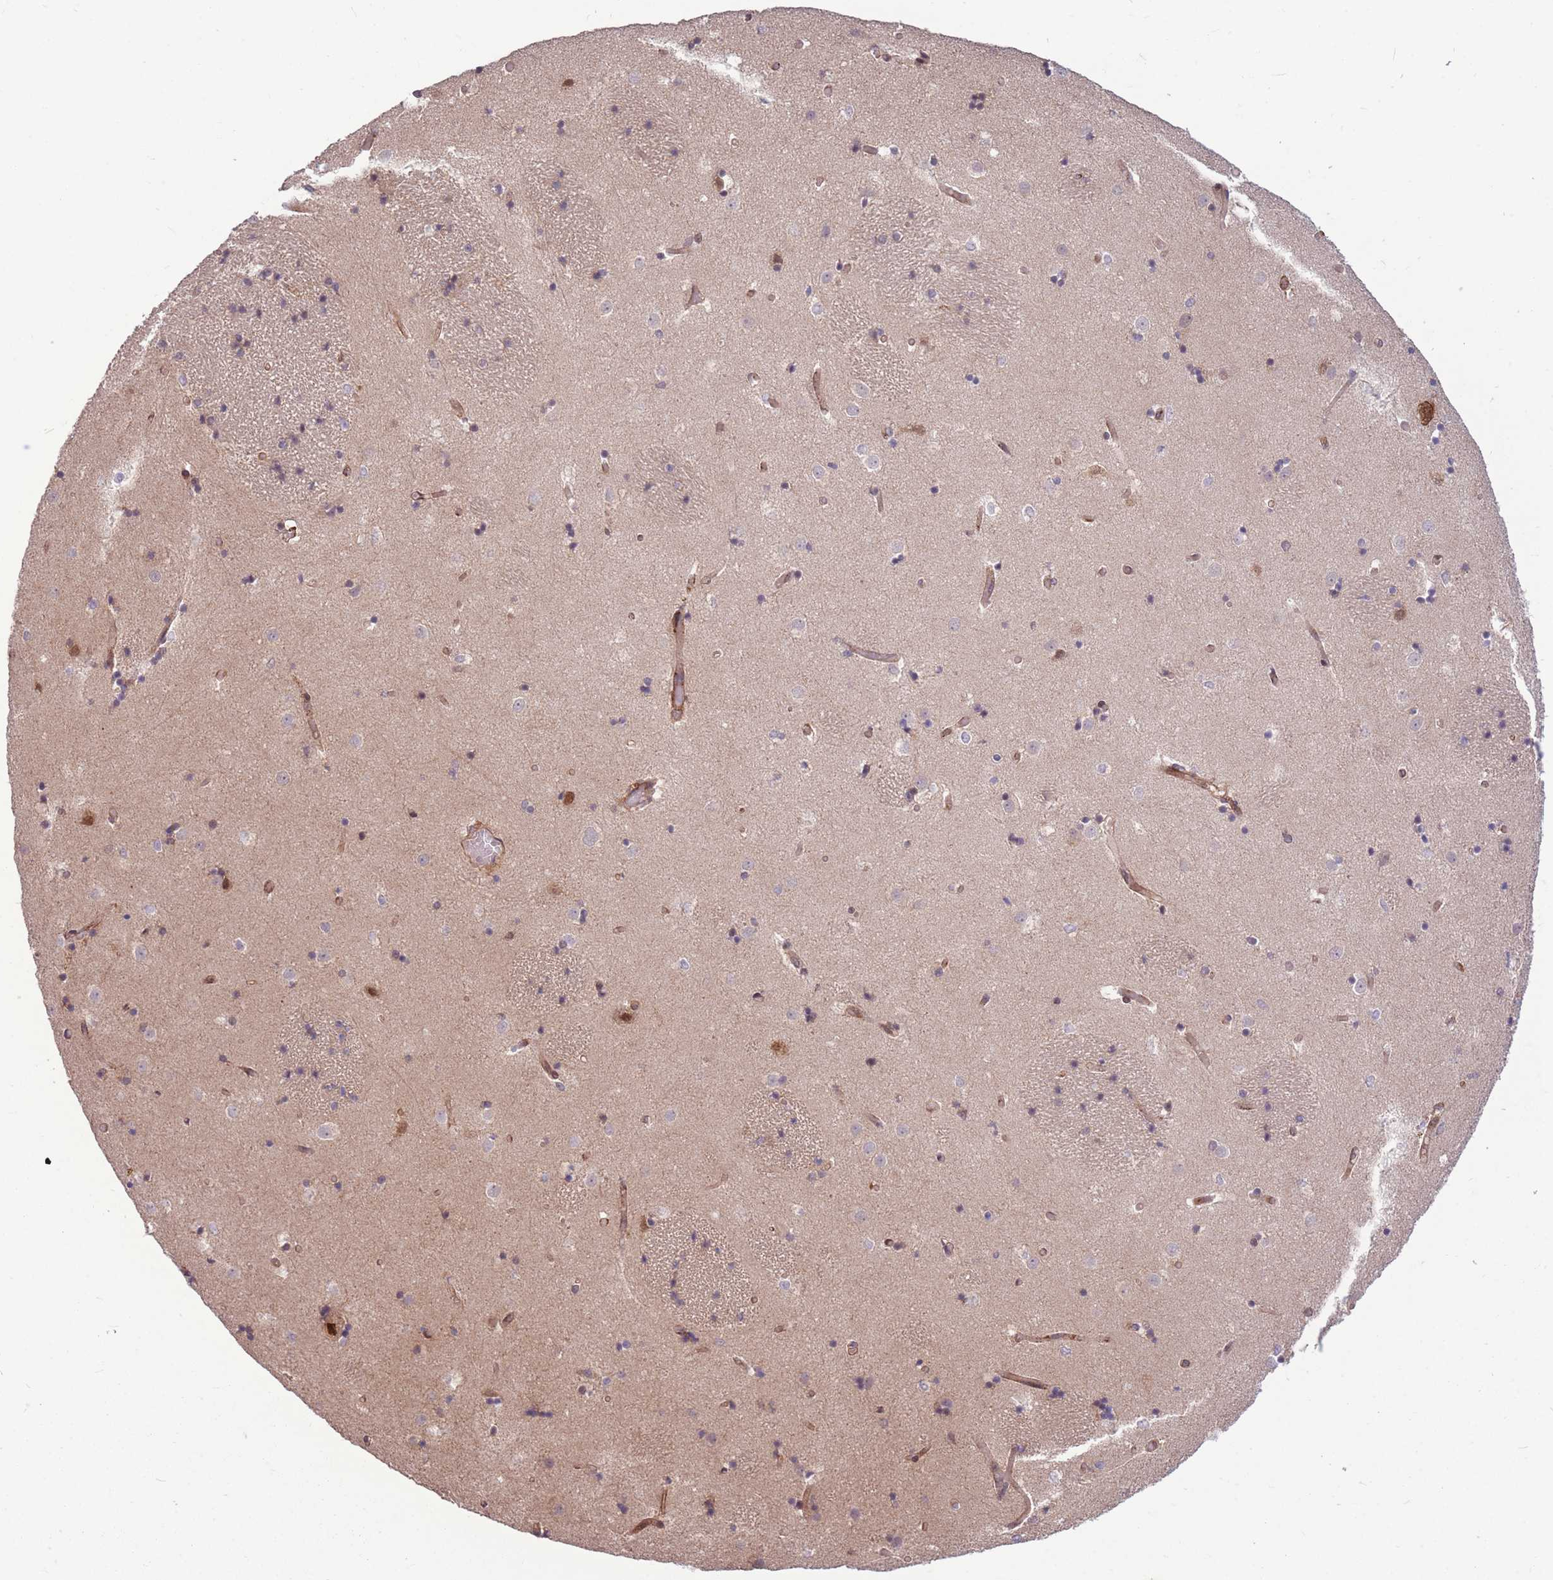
{"staining": {"intensity": "weak", "quantity": "<25%", "location": "nuclear"}, "tissue": "caudate", "cell_type": "Glial cells", "image_type": "normal", "snomed": [{"axis": "morphology", "description": "Normal tissue, NOS"}, {"axis": "topography", "description": "Lateral ventricle wall"}], "caption": "Immunohistochemistry (IHC) of benign caudate displays no positivity in glial cells. The staining is performed using DAB (3,3'-diaminobenzidine) brown chromogen with nuclei counter-stained in using hematoxylin.", "gene": "TCF20", "patient": {"sex": "female", "age": 52}}